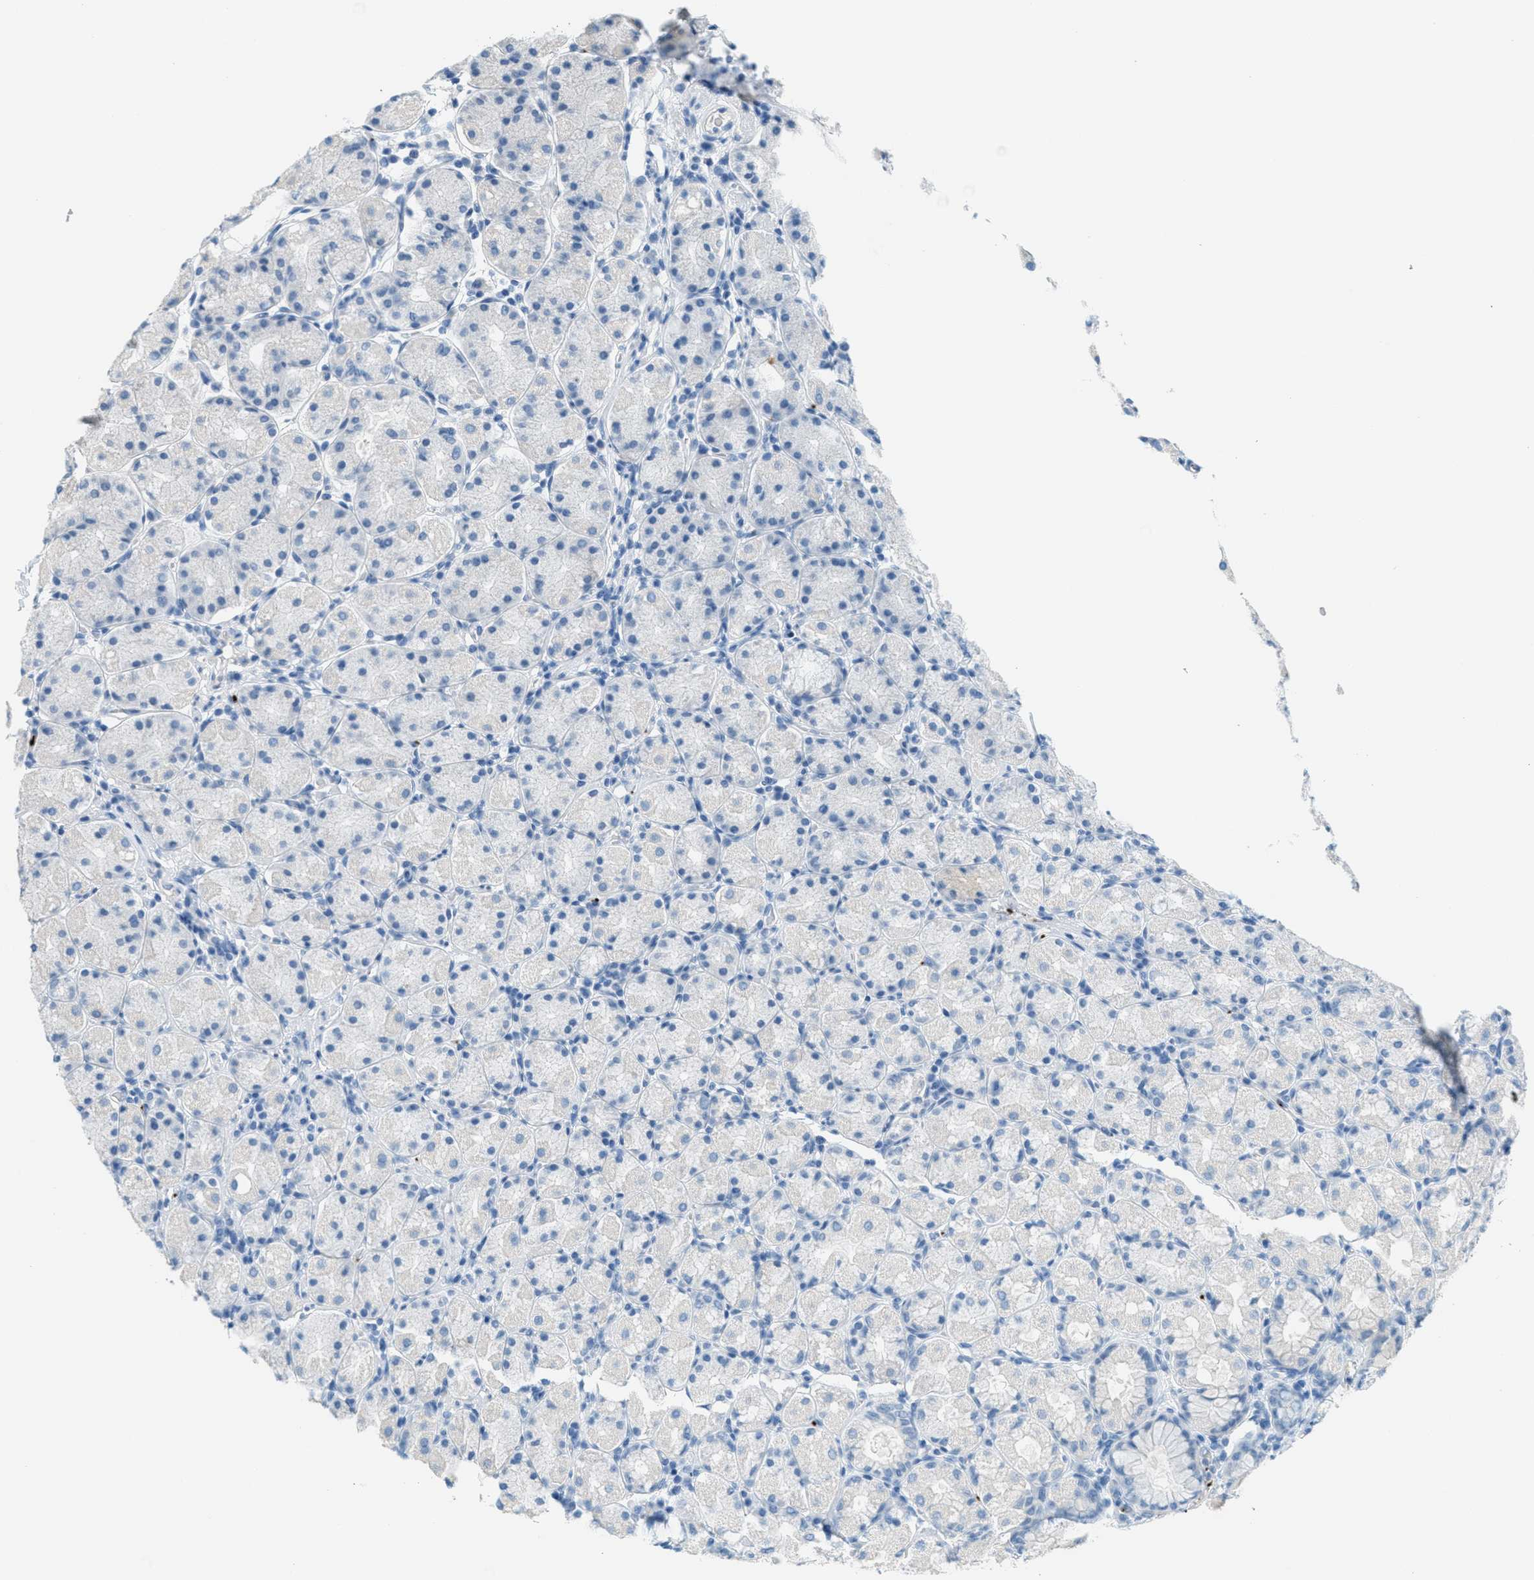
{"staining": {"intensity": "negative", "quantity": "none", "location": "none"}, "tissue": "stomach", "cell_type": "Glandular cells", "image_type": "normal", "snomed": [{"axis": "morphology", "description": "Normal tissue, NOS"}, {"axis": "topography", "description": "Stomach, upper"}], "caption": "This is an IHC photomicrograph of benign stomach. There is no positivity in glandular cells.", "gene": "PPBP", "patient": {"sex": "male", "age": 68}}